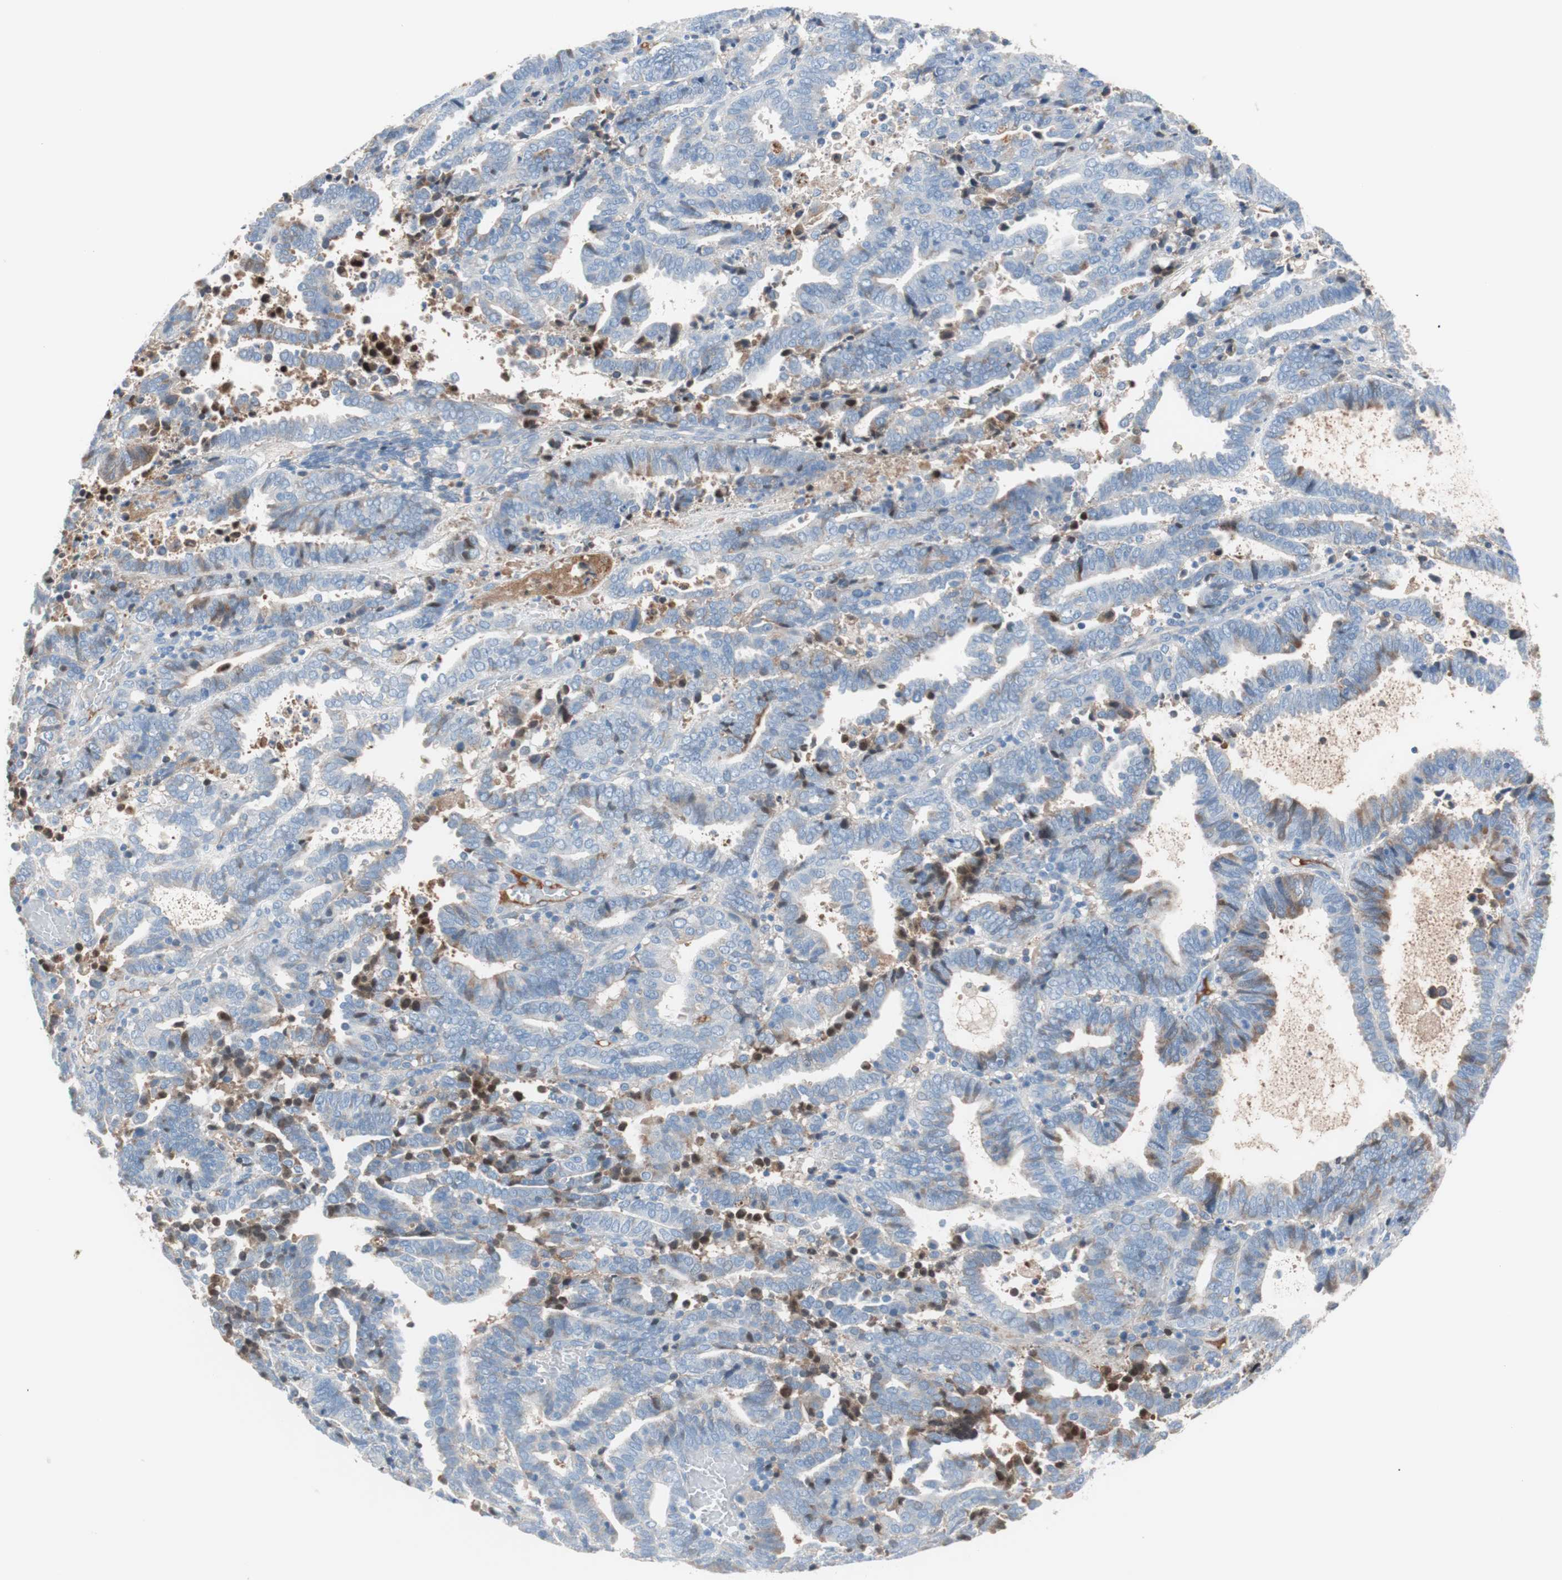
{"staining": {"intensity": "negative", "quantity": "none", "location": "none"}, "tissue": "endometrial cancer", "cell_type": "Tumor cells", "image_type": "cancer", "snomed": [{"axis": "morphology", "description": "Adenocarcinoma, NOS"}, {"axis": "topography", "description": "Uterus"}], "caption": "This is an immunohistochemistry (IHC) micrograph of human endometrial cancer (adenocarcinoma). There is no positivity in tumor cells.", "gene": "RBP4", "patient": {"sex": "female", "age": 83}}